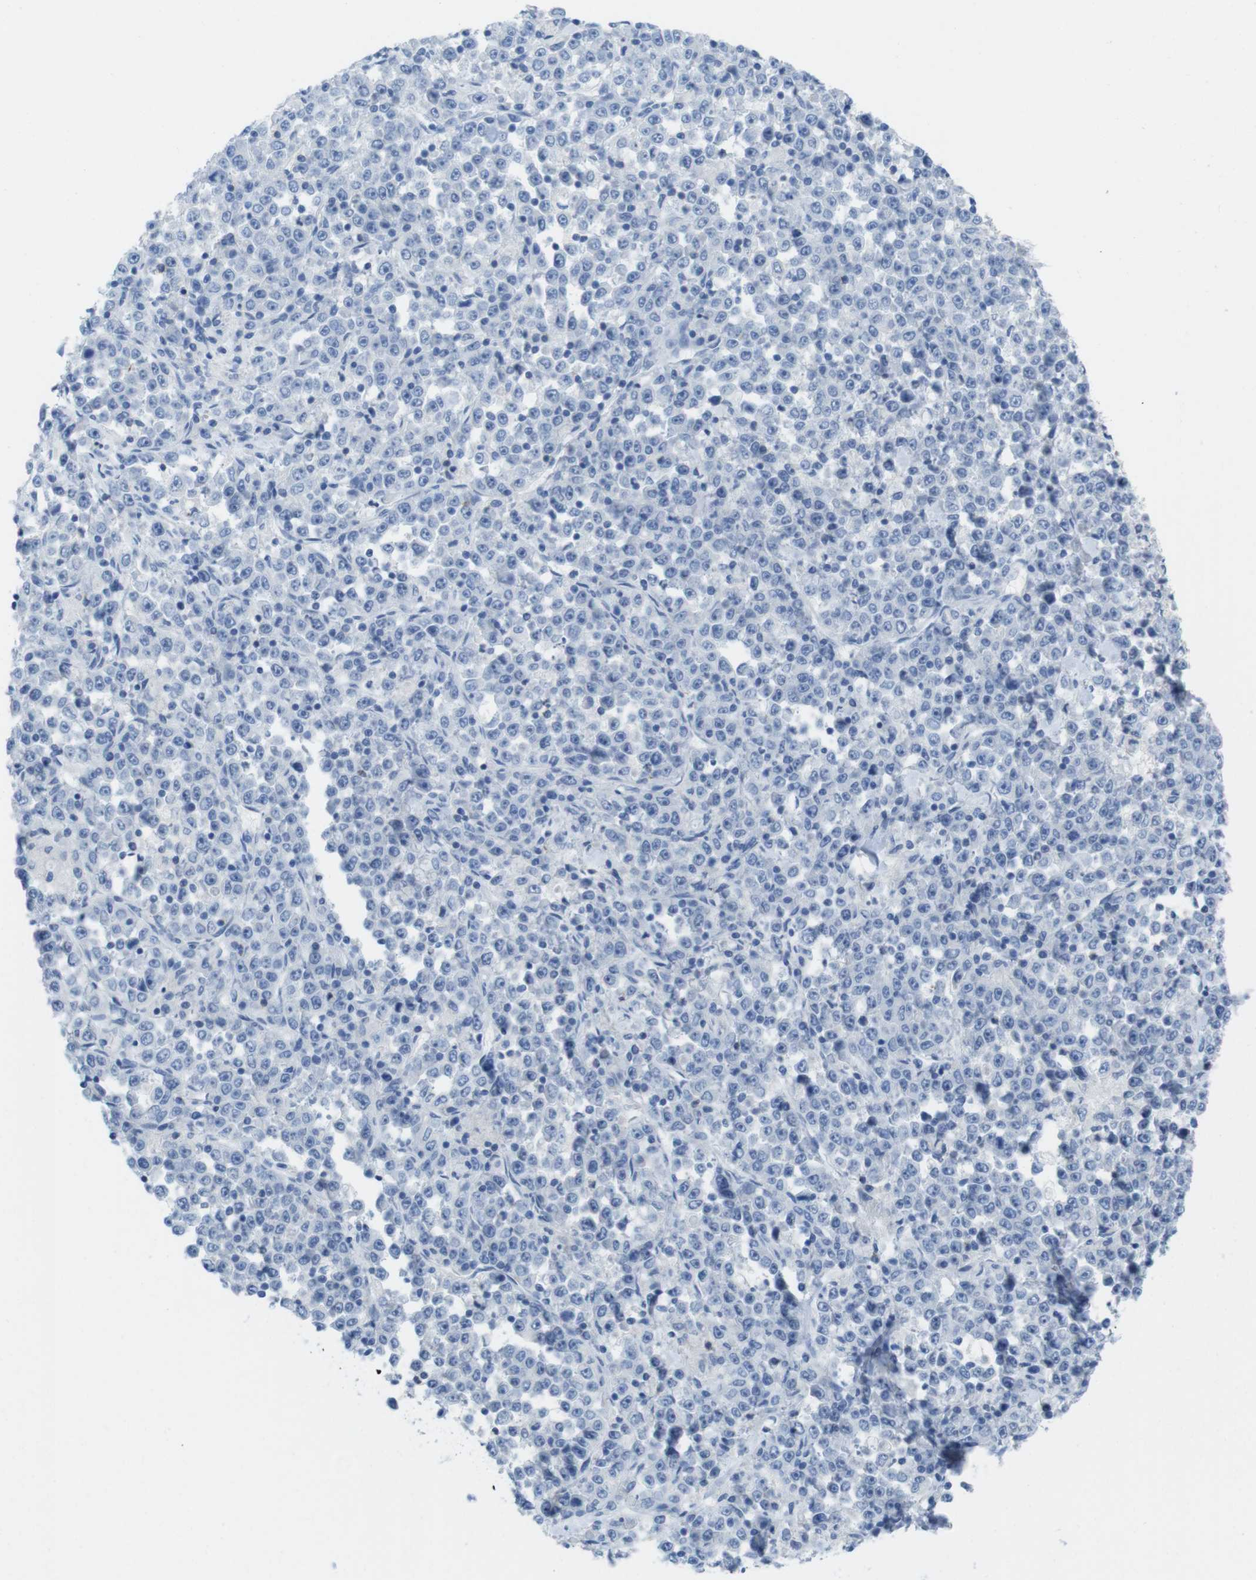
{"staining": {"intensity": "negative", "quantity": "none", "location": "none"}, "tissue": "stomach cancer", "cell_type": "Tumor cells", "image_type": "cancer", "snomed": [{"axis": "morphology", "description": "Normal tissue, NOS"}, {"axis": "morphology", "description": "Adenocarcinoma, NOS"}, {"axis": "topography", "description": "Stomach, upper"}, {"axis": "topography", "description": "Stomach"}], "caption": "Protein analysis of stomach adenocarcinoma shows no significant positivity in tumor cells.", "gene": "CD5", "patient": {"sex": "male", "age": 59}}